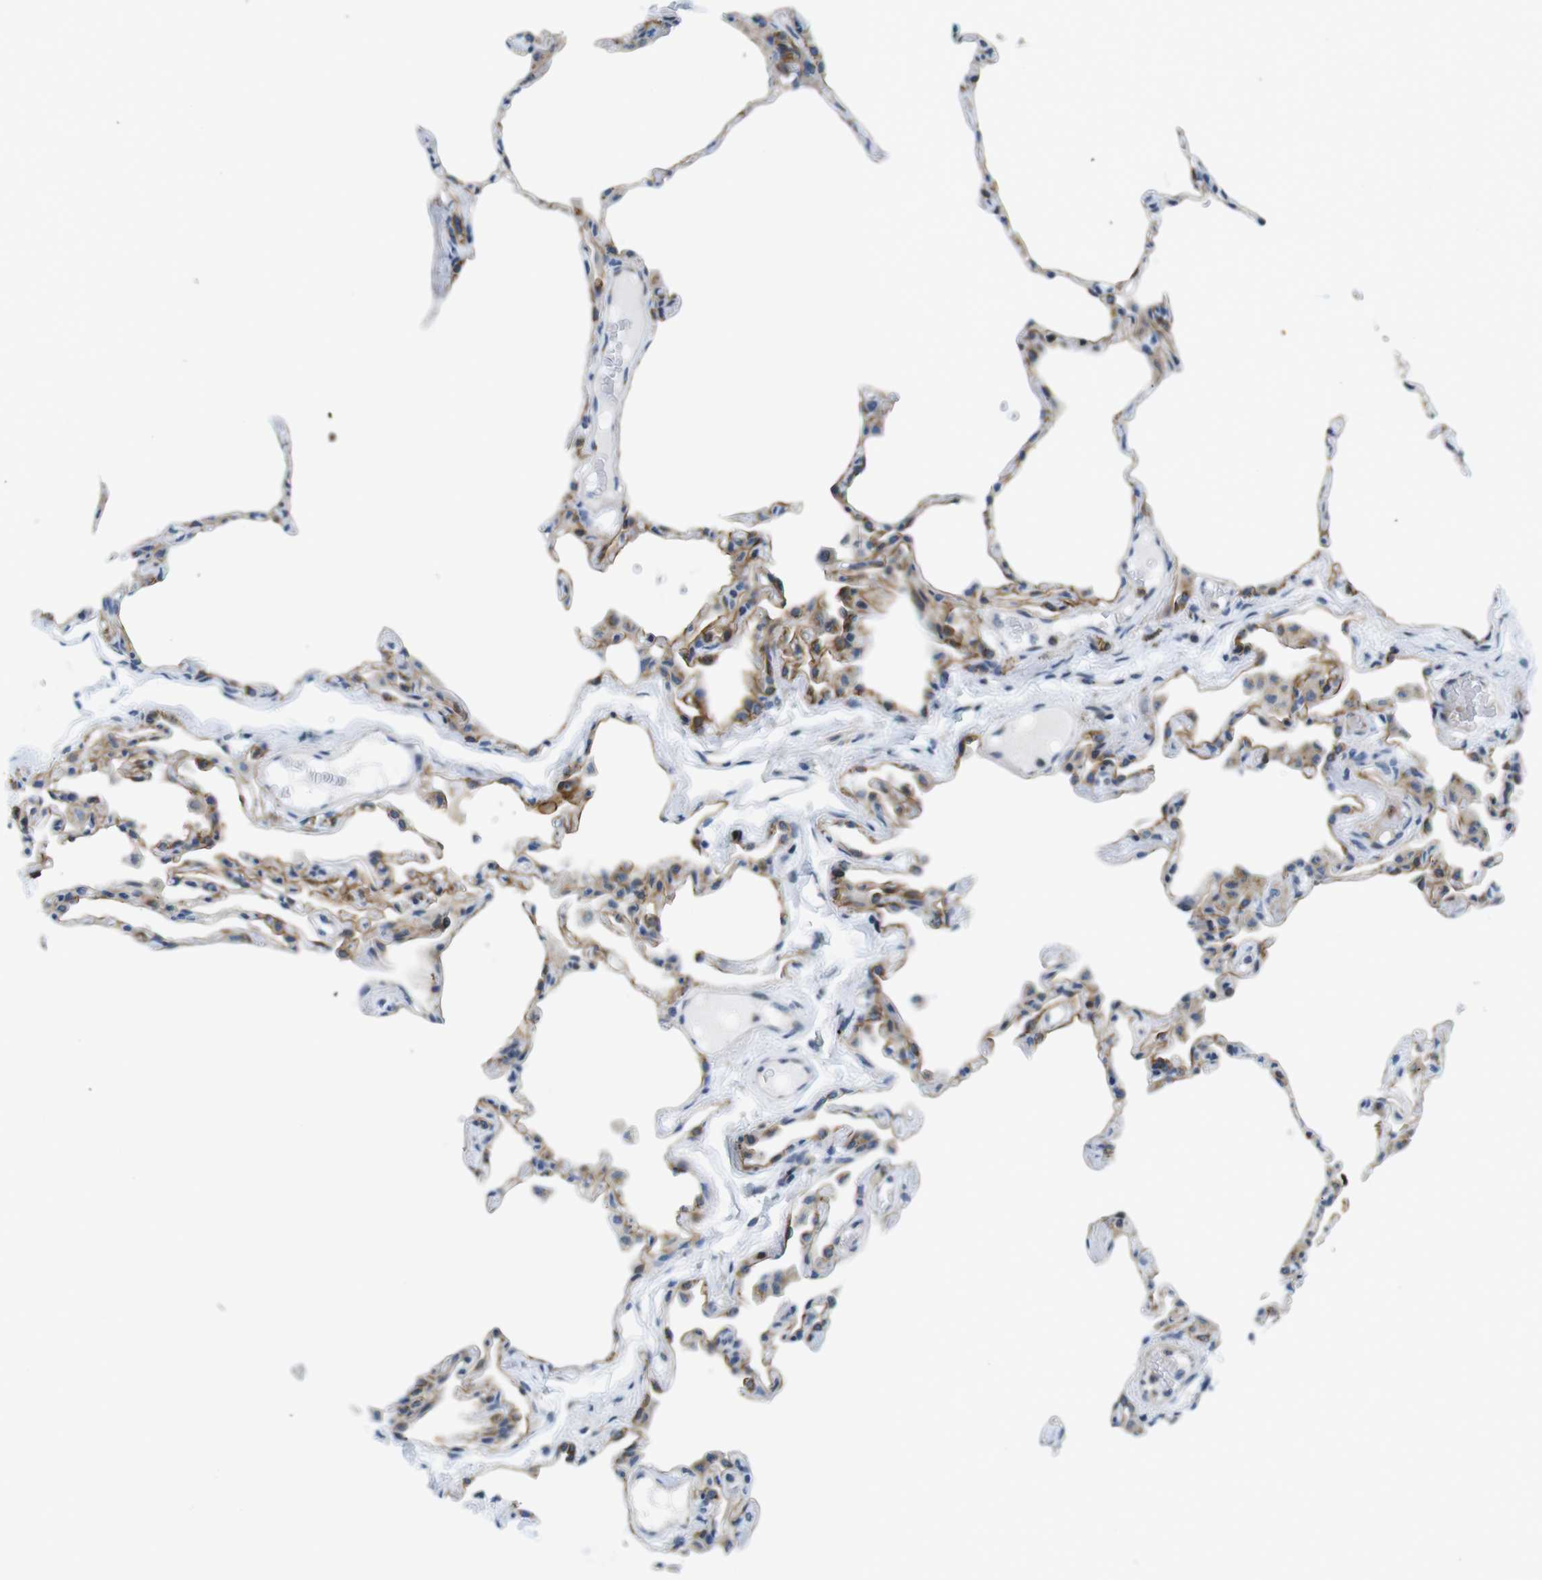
{"staining": {"intensity": "moderate", "quantity": "25%-75%", "location": "cytoplasmic/membranous"}, "tissue": "lung", "cell_type": "Alveolar cells", "image_type": "normal", "snomed": [{"axis": "morphology", "description": "Normal tissue, NOS"}, {"axis": "topography", "description": "Lung"}], "caption": "An IHC image of unremarkable tissue is shown. Protein staining in brown highlights moderate cytoplasmic/membranous positivity in lung within alveolar cells.", "gene": "ZDHHC3", "patient": {"sex": "female", "age": 49}}